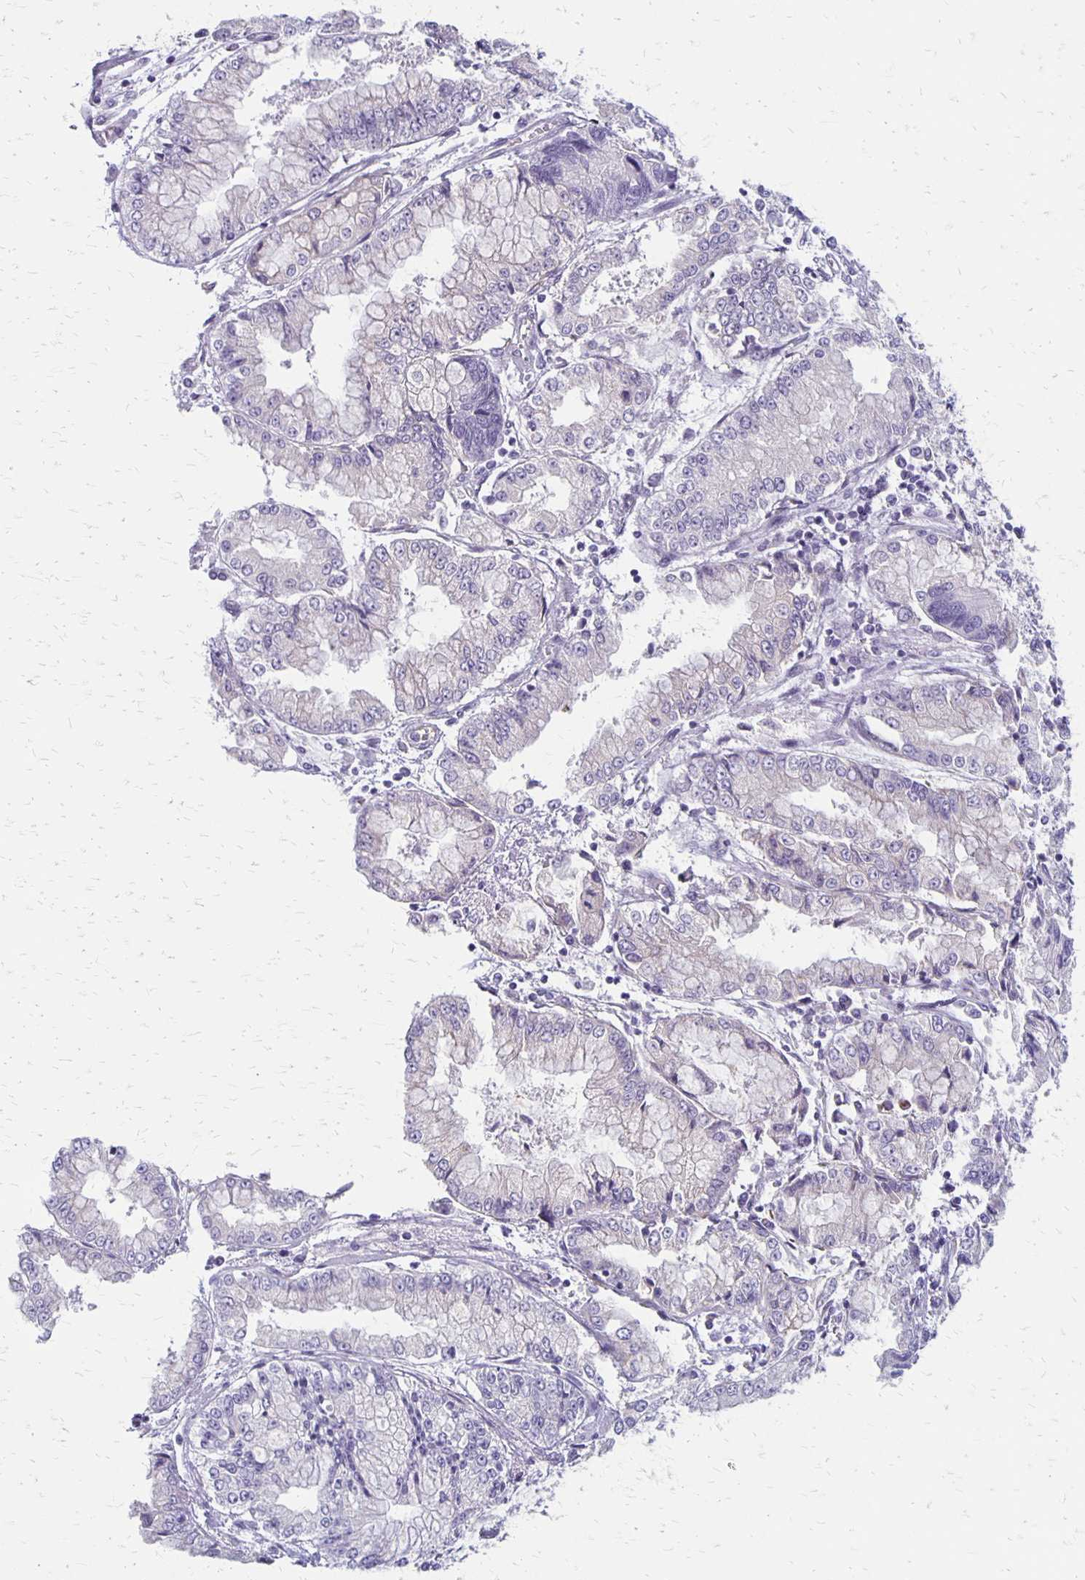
{"staining": {"intensity": "negative", "quantity": "none", "location": "none"}, "tissue": "stomach cancer", "cell_type": "Tumor cells", "image_type": "cancer", "snomed": [{"axis": "morphology", "description": "Adenocarcinoma, NOS"}, {"axis": "topography", "description": "Stomach, upper"}], "caption": "There is no significant positivity in tumor cells of stomach cancer.", "gene": "HOMER1", "patient": {"sex": "female", "age": 74}}